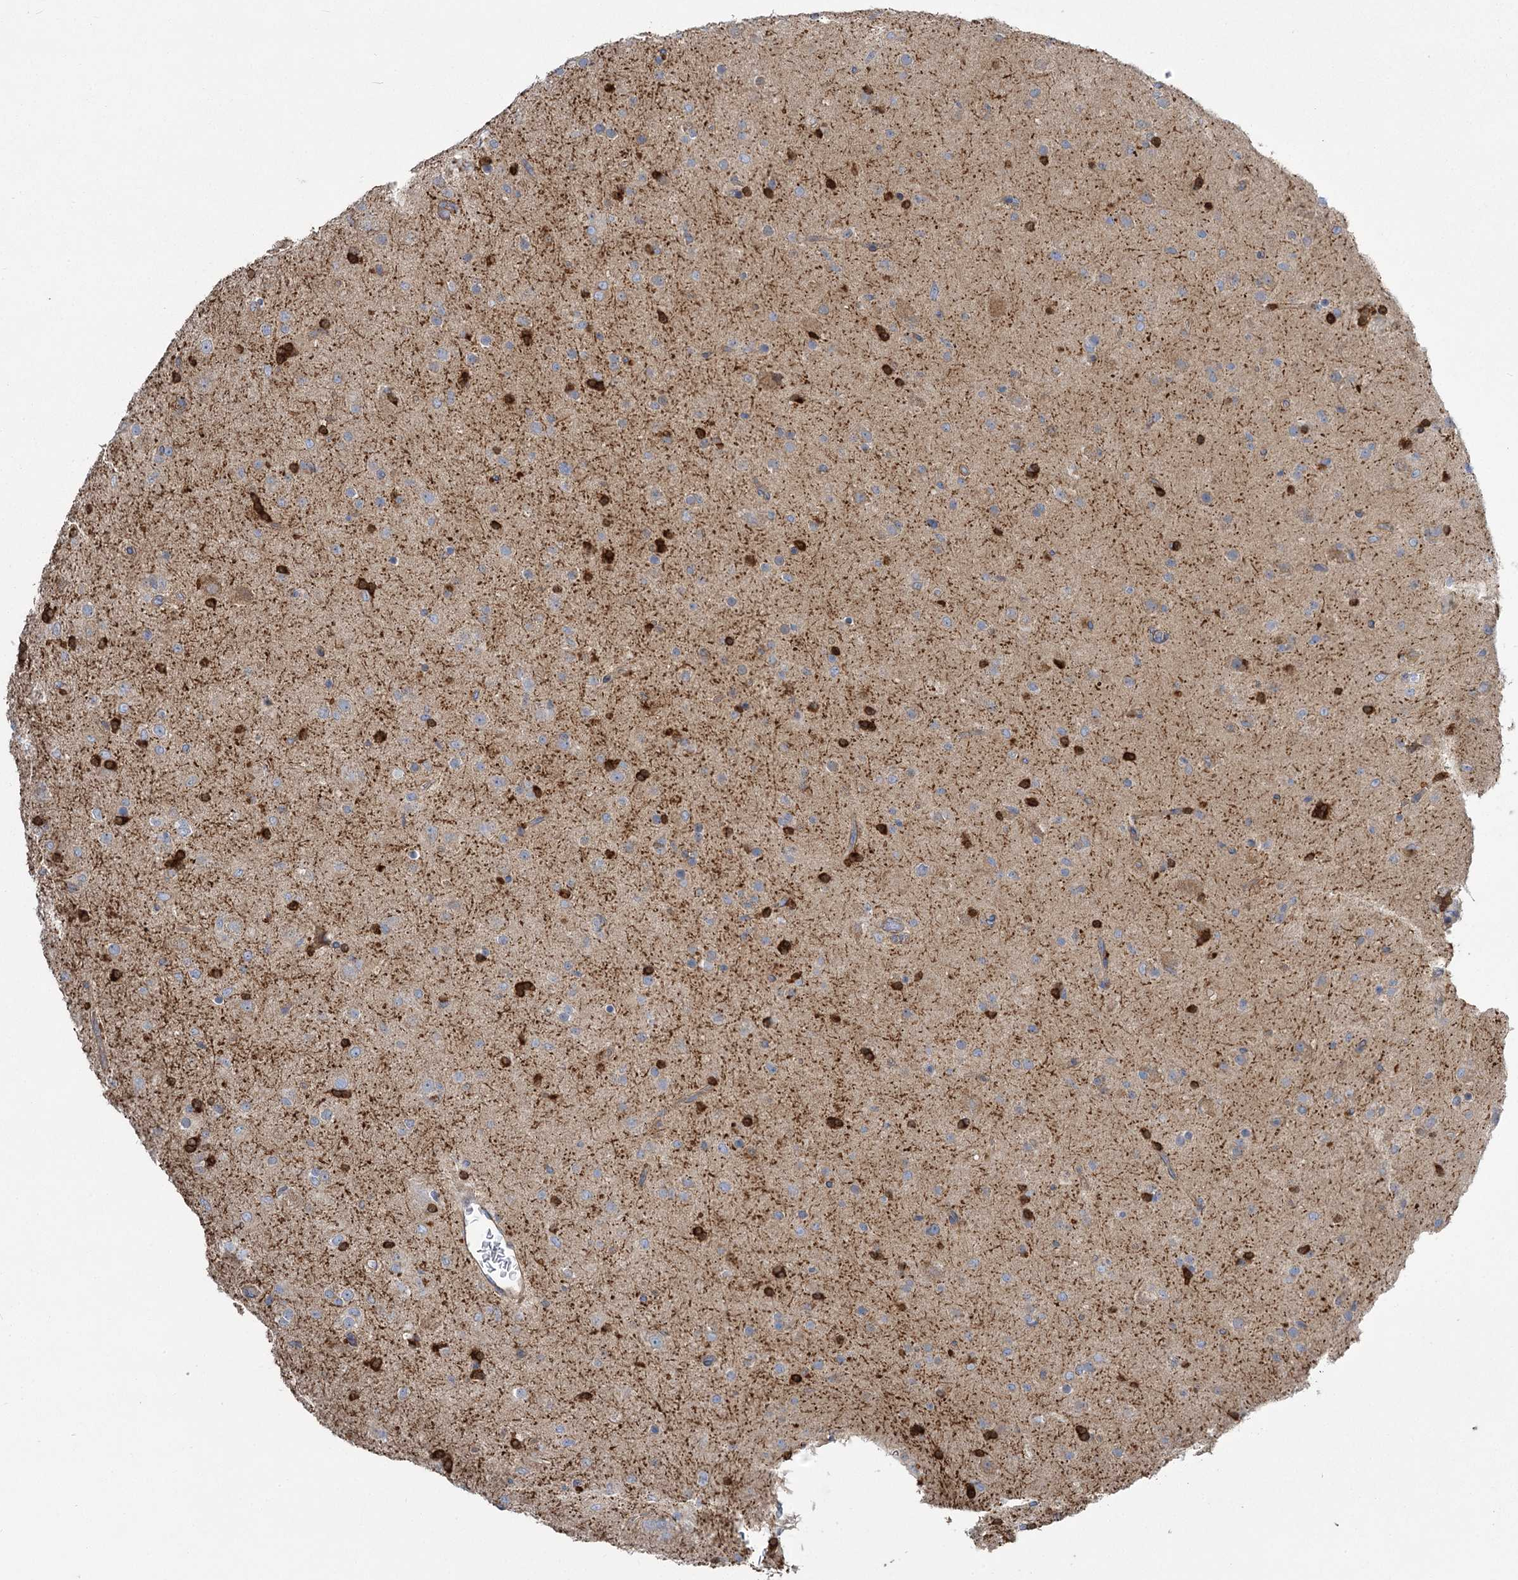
{"staining": {"intensity": "weak", "quantity": "25%-75%", "location": "cytoplasmic/membranous"}, "tissue": "glioma", "cell_type": "Tumor cells", "image_type": "cancer", "snomed": [{"axis": "morphology", "description": "Glioma, malignant, Low grade"}, {"axis": "topography", "description": "Brain"}], "caption": "Immunohistochemistry histopathology image of malignant low-grade glioma stained for a protein (brown), which shows low levels of weak cytoplasmic/membranous positivity in approximately 25%-75% of tumor cells.", "gene": "RMDN2", "patient": {"sex": "male", "age": 65}}